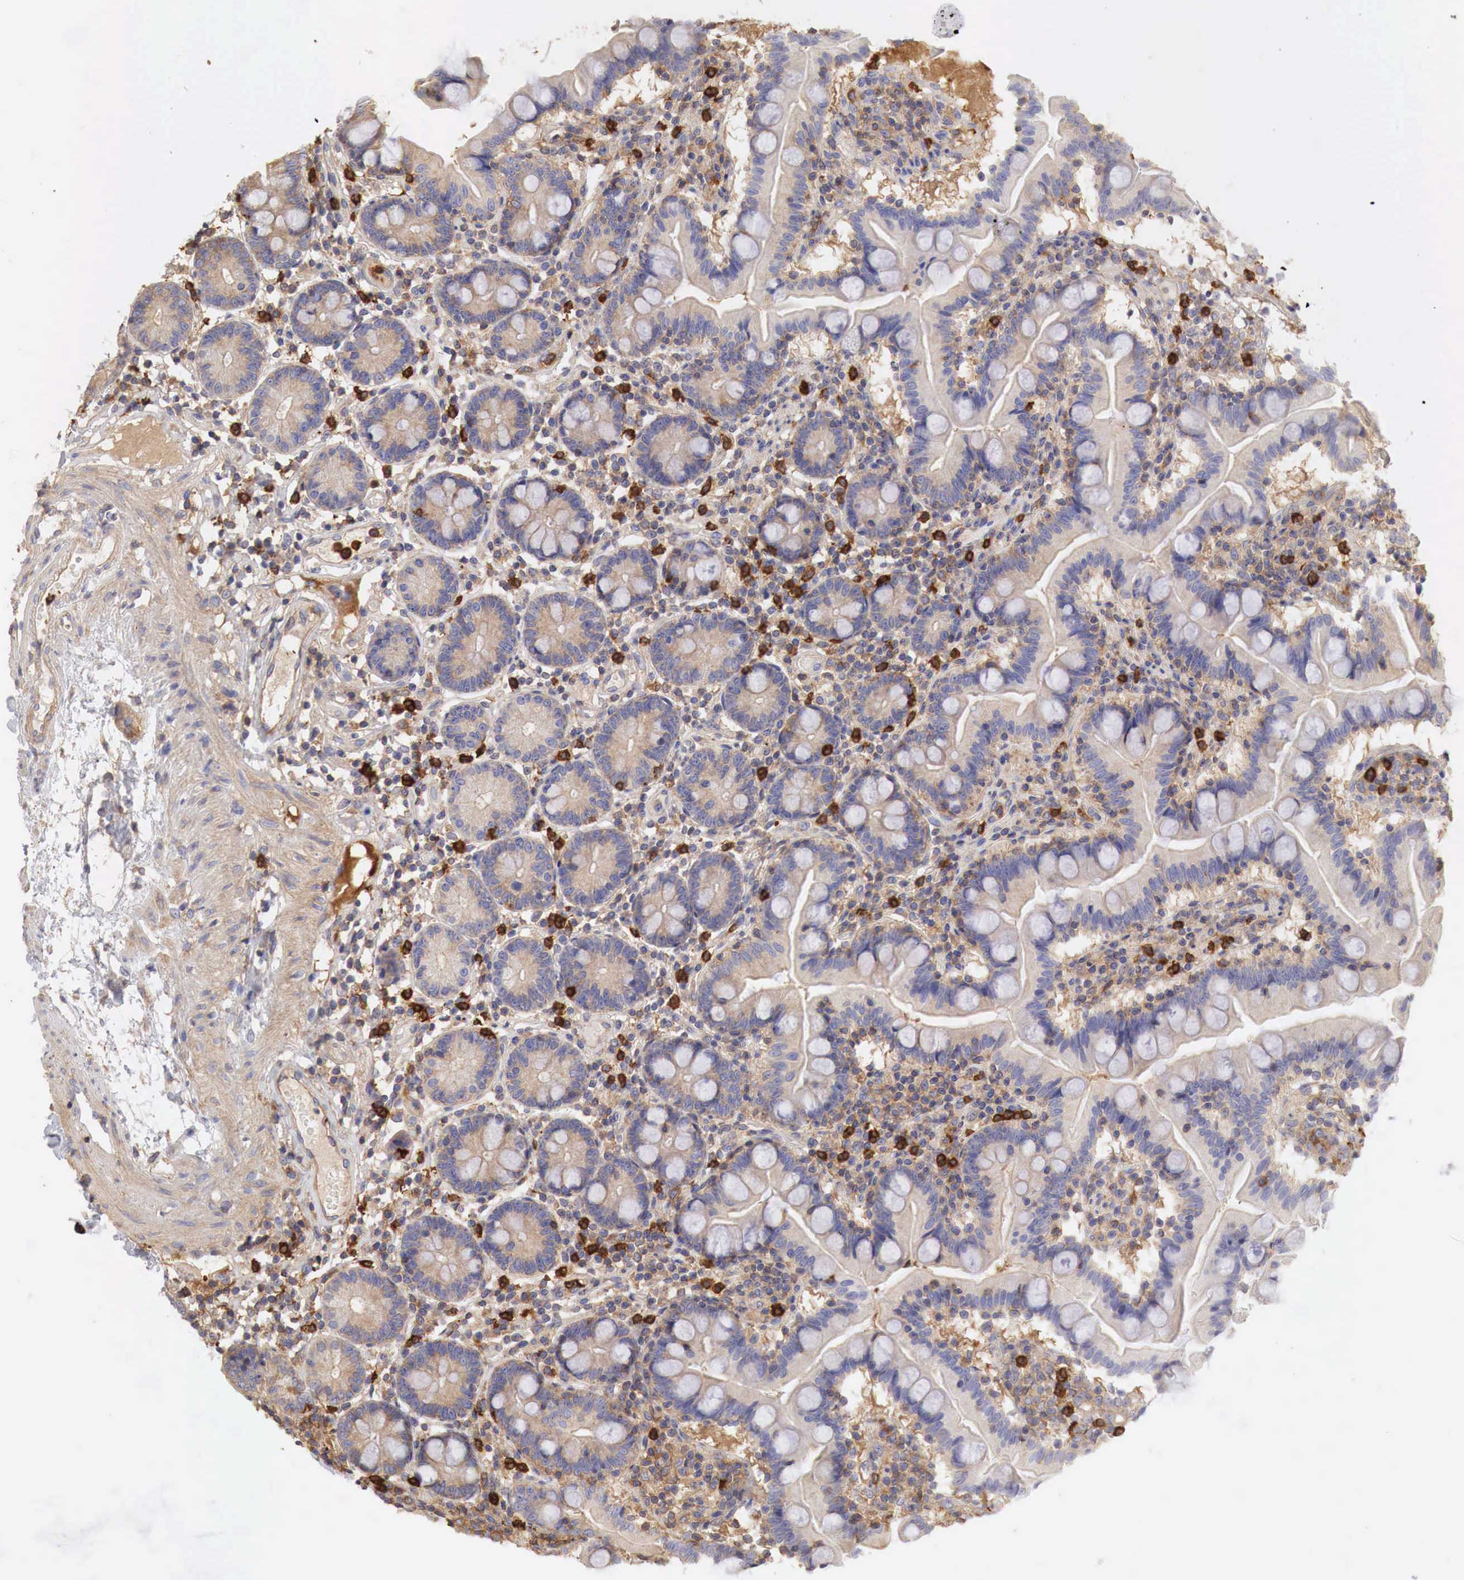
{"staining": {"intensity": "weak", "quantity": "<25%", "location": "cytoplasmic/membranous"}, "tissue": "small intestine", "cell_type": "Glandular cells", "image_type": "normal", "snomed": [{"axis": "morphology", "description": "Normal tissue, NOS"}, {"axis": "topography", "description": "Small intestine"}], "caption": "The histopathology image exhibits no significant expression in glandular cells of small intestine. The staining was performed using DAB (3,3'-diaminobenzidine) to visualize the protein expression in brown, while the nuclei were stained in blue with hematoxylin (Magnification: 20x).", "gene": "G6PD", "patient": {"sex": "female", "age": 69}}